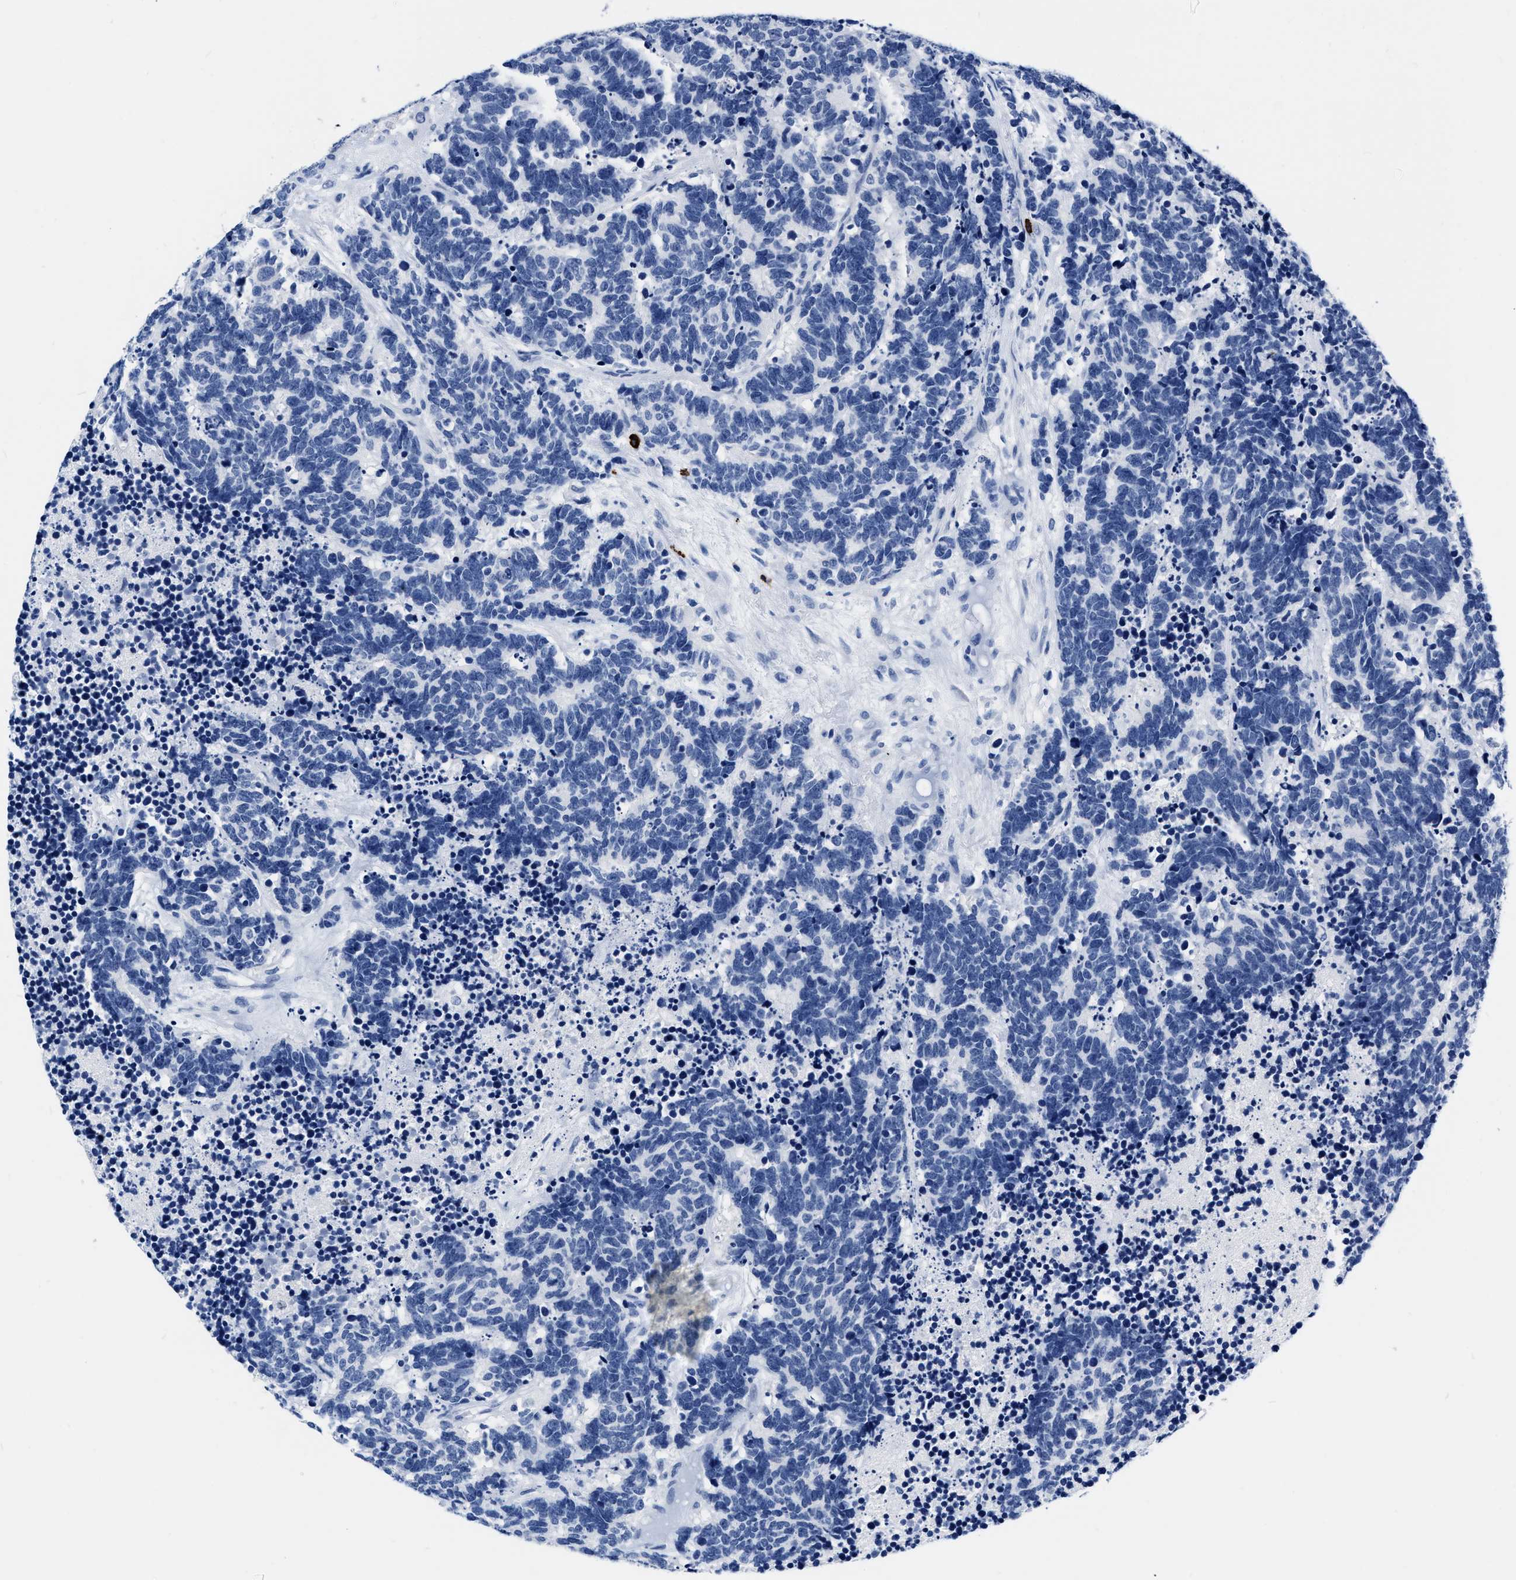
{"staining": {"intensity": "negative", "quantity": "none", "location": "none"}, "tissue": "carcinoid", "cell_type": "Tumor cells", "image_type": "cancer", "snomed": [{"axis": "morphology", "description": "Carcinoma, NOS"}, {"axis": "morphology", "description": "Carcinoid, malignant, NOS"}, {"axis": "topography", "description": "Urinary bladder"}], "caption": "This is an immunohistochemistry (IHC) image of human carcinoma. There is no staining in tumor cells.", "gene": "CER1", "patient": {"sex": "male", "age": 57}}